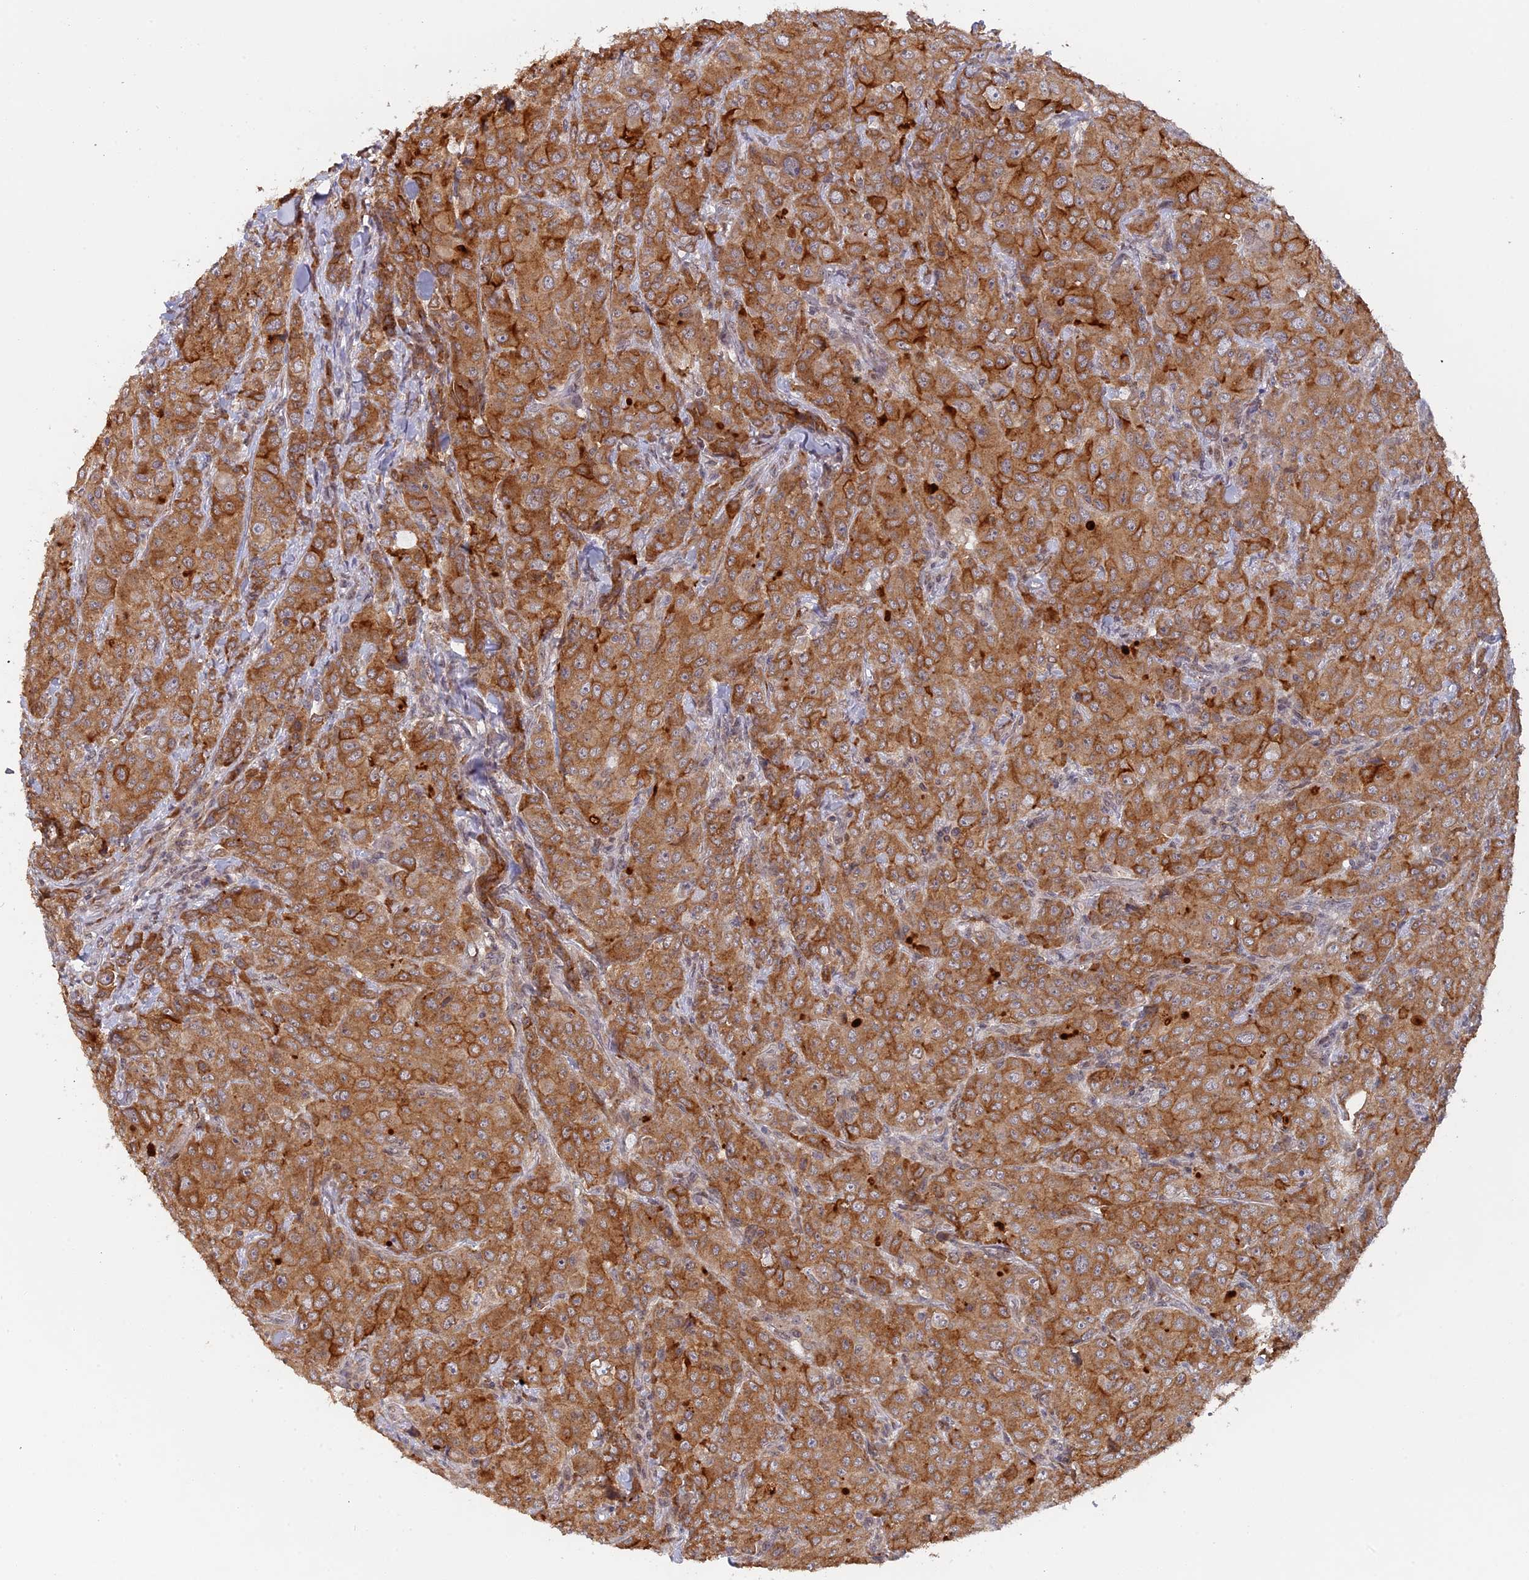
{"staining": {"intensity": "strong", "quantity": ">75%", "location": "cytoplasmic/membranous"}, "tissue": "breast cancer", "cell_type": "Tumor cells", "image_type": "cancer", "snomed": [{"axis": "morphology", "description": "Duct carcinoma"}, {"axis": "topography", "description": "Breast"}], "caption": "A high-resolution photomicrograph shows IHC staining of infiltrating ductal carcinoma (breast), which demonstrates strong cytoplasmic/membranous staining in about >75% of tumor cells. (Brightfield microscopy of DAB IHC at high magnification).", "gene": "SNX17", "patient": {"sex": "female", "age": 43}}